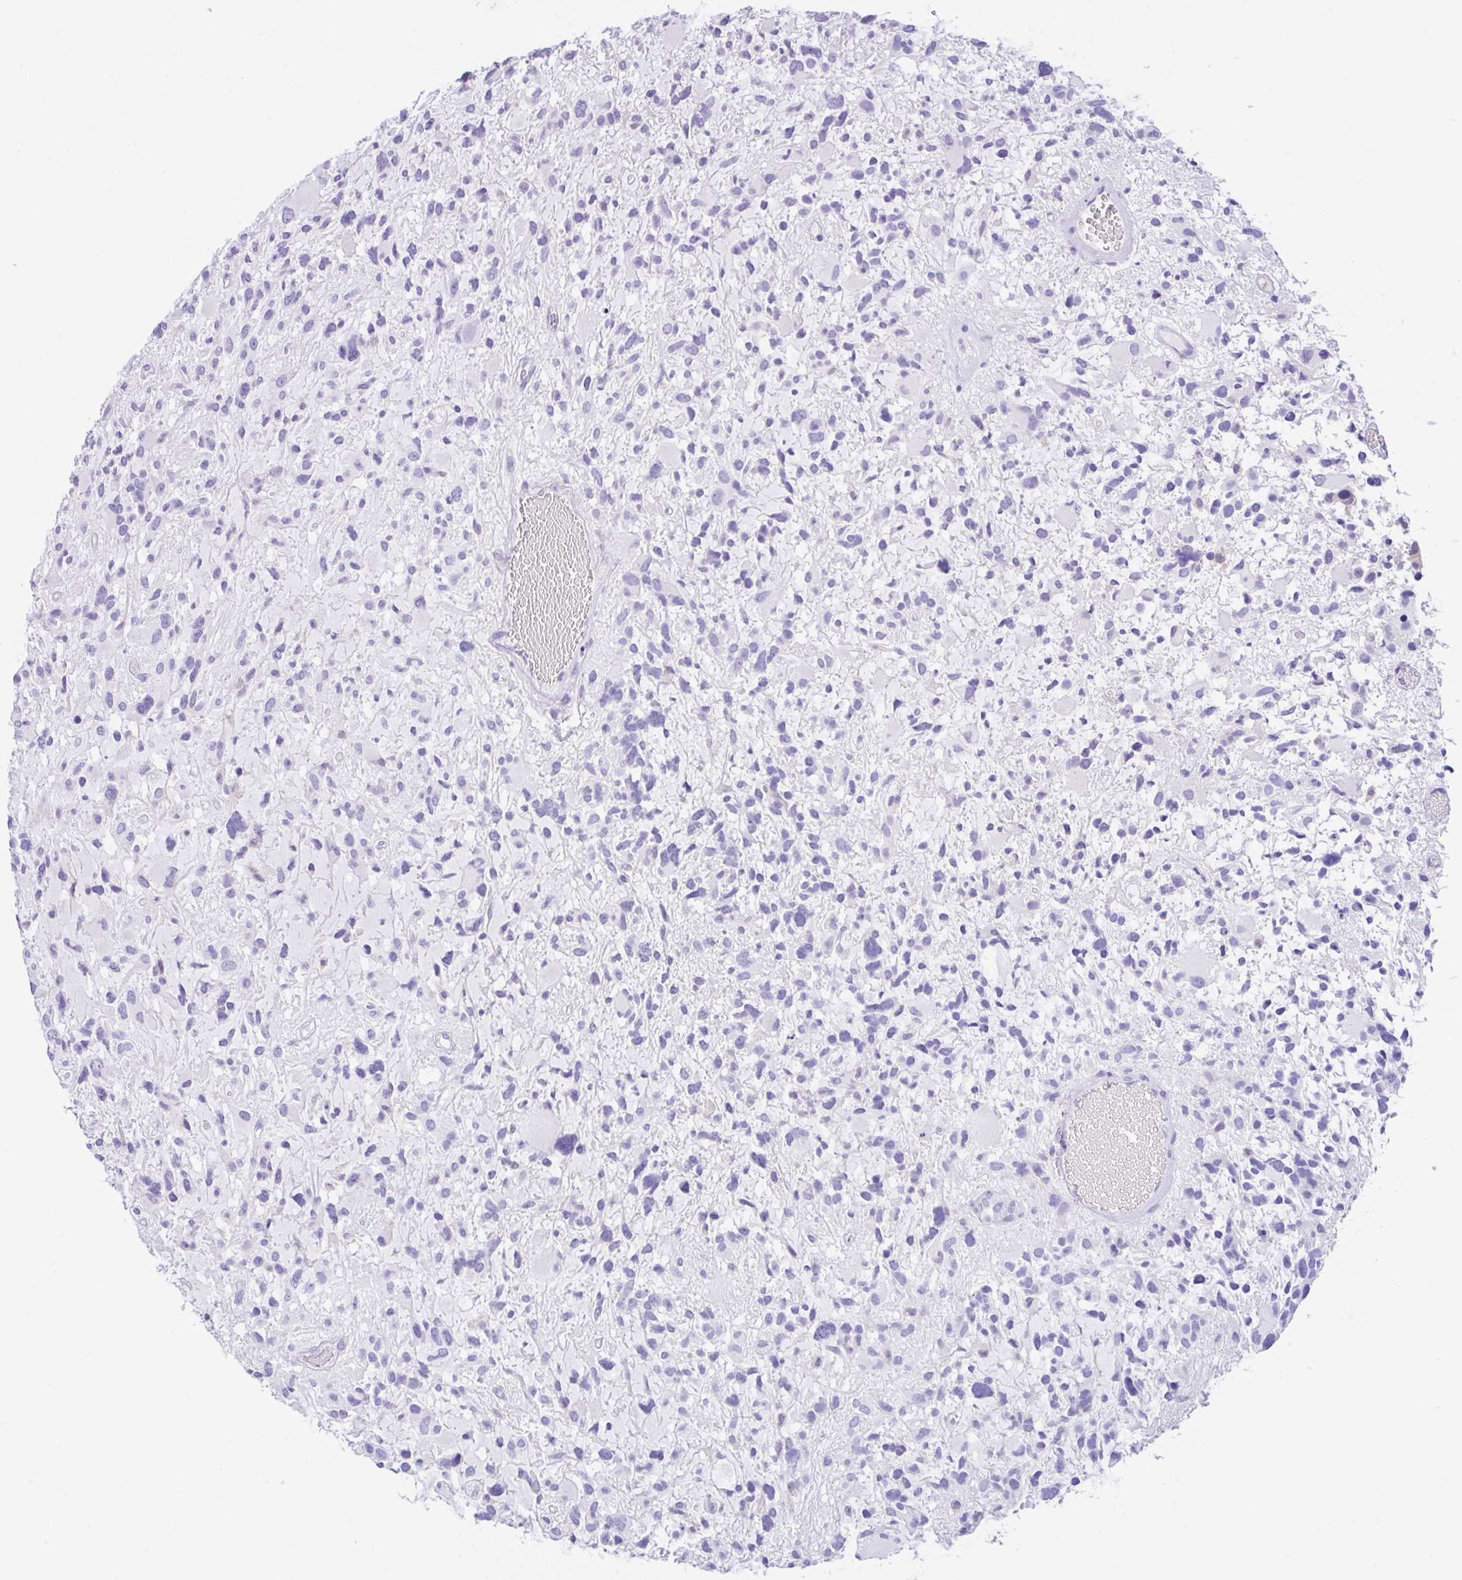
{"staining": {"intensity": "negative", "quantity": "none", "location": "none"}, "tissue": "glioma", "cell_type": "Tumor cells", "image_type": "cancer", "snomed": [{"axis": "morphology", "description": "Glioma, malignant, High grade"}, {"axis": "topography", "description": "Brain"}], "caption": "Immunohistochemical staining of glioma reveals no significant positivity in tumor cells. The staining was performed using DAB (3,3'-diaminobenzidine) to visualize the protein expression in brown, while the nuclei were stained in blue with hematoxylin (Magnification: 20x).", "gene": "NCF1", "patient": {"sex": "female", "age": 11}}